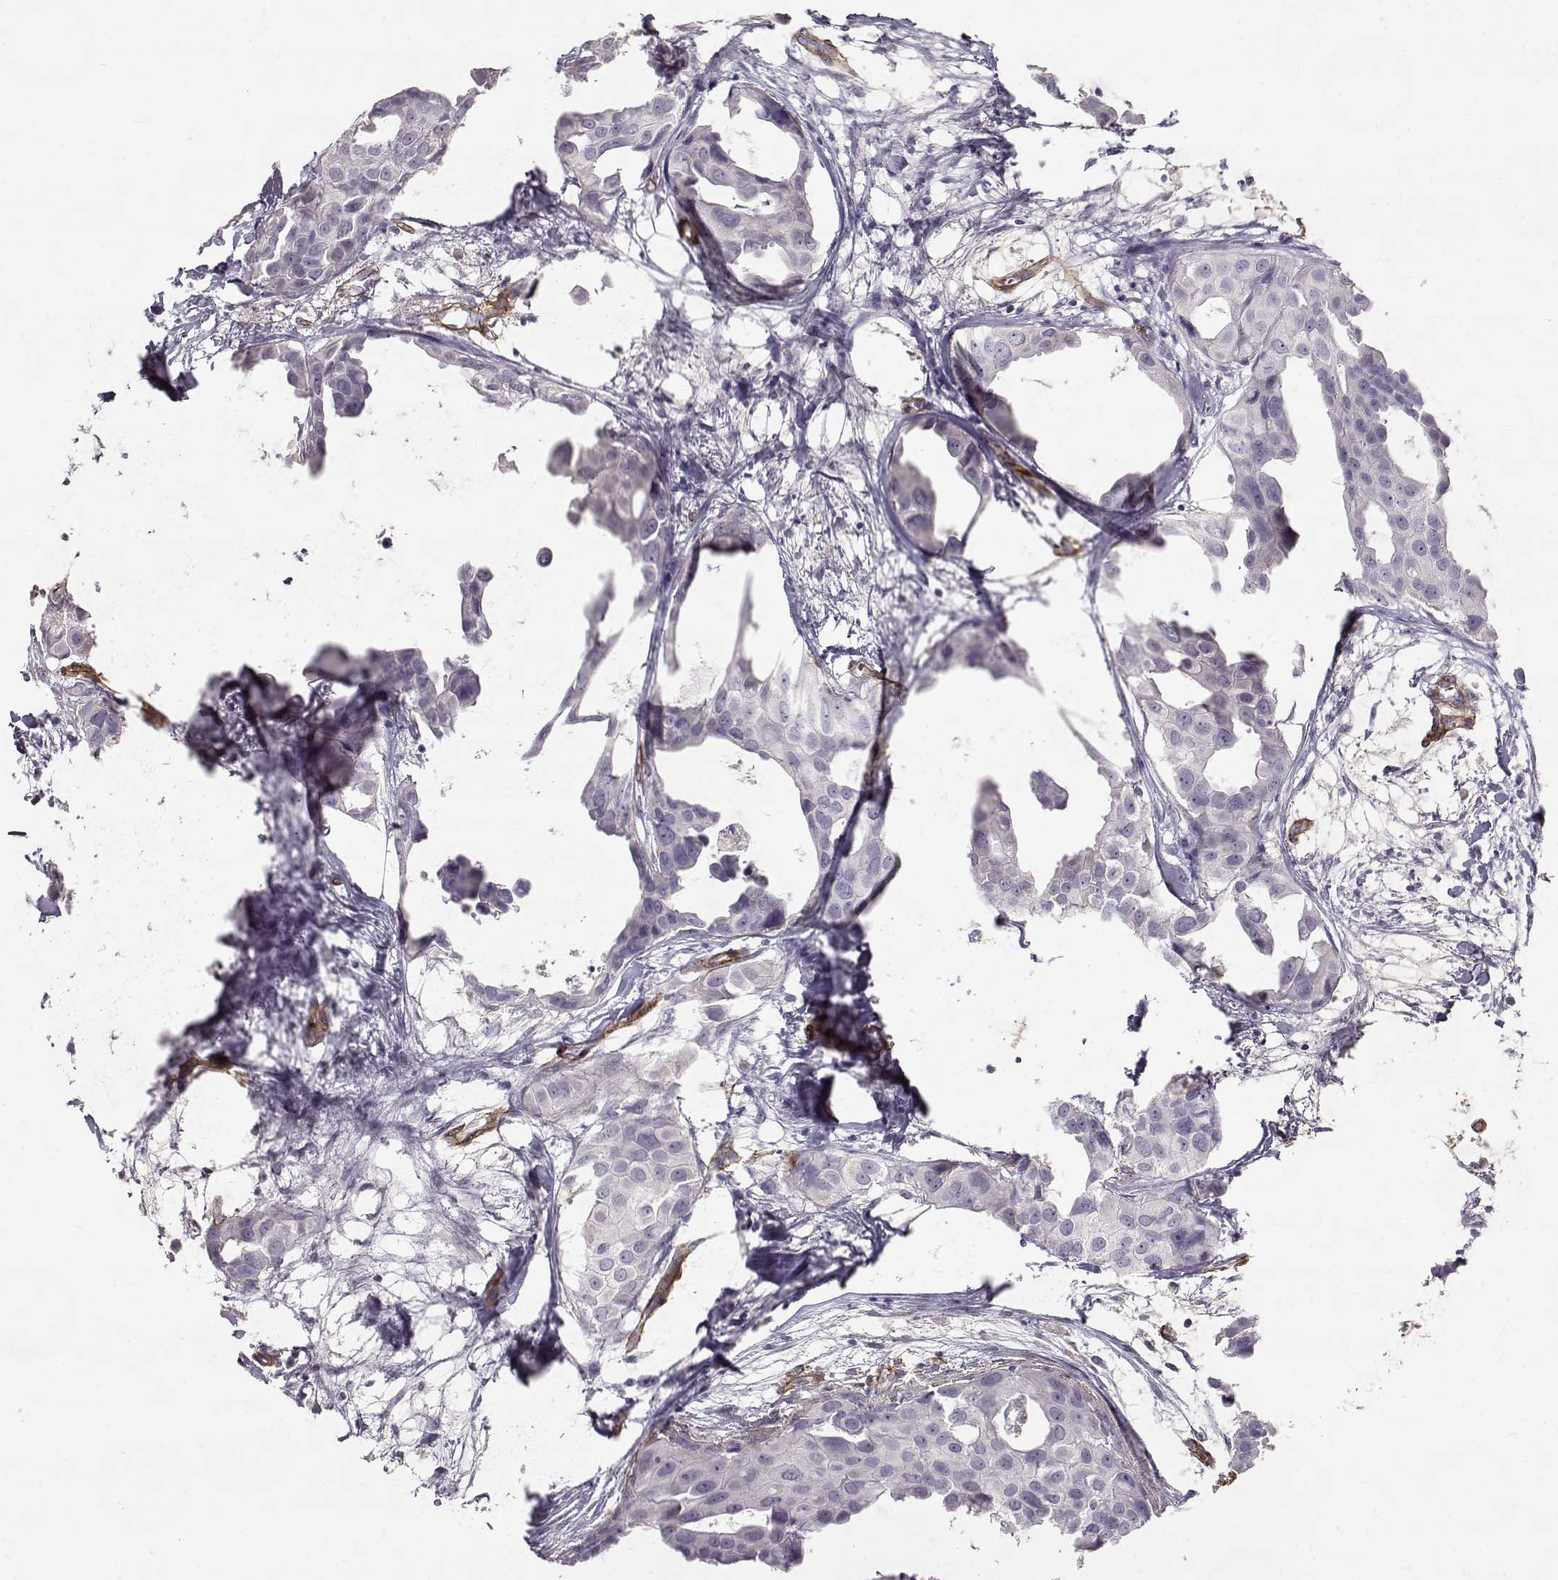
{"staining": {"intensity": "negative", "quantity": "none", "location": "none"}, "tissue": "breast cancer", "cell_type": "Tumor cells", "image_type": "cancer", "snomed": [{"axis": "morphology", "description": "Duct carcinoma"}, {"axis": "topography", "description": "Breast"}], "caption": "This is an immunohistochemistry (IHC) histopathology image of human breast cancer (intraductal carcinoma). There is no staining in tumor cells.", "gene": "LAMC1", "patient": {"sex": "female", "age": 38}}